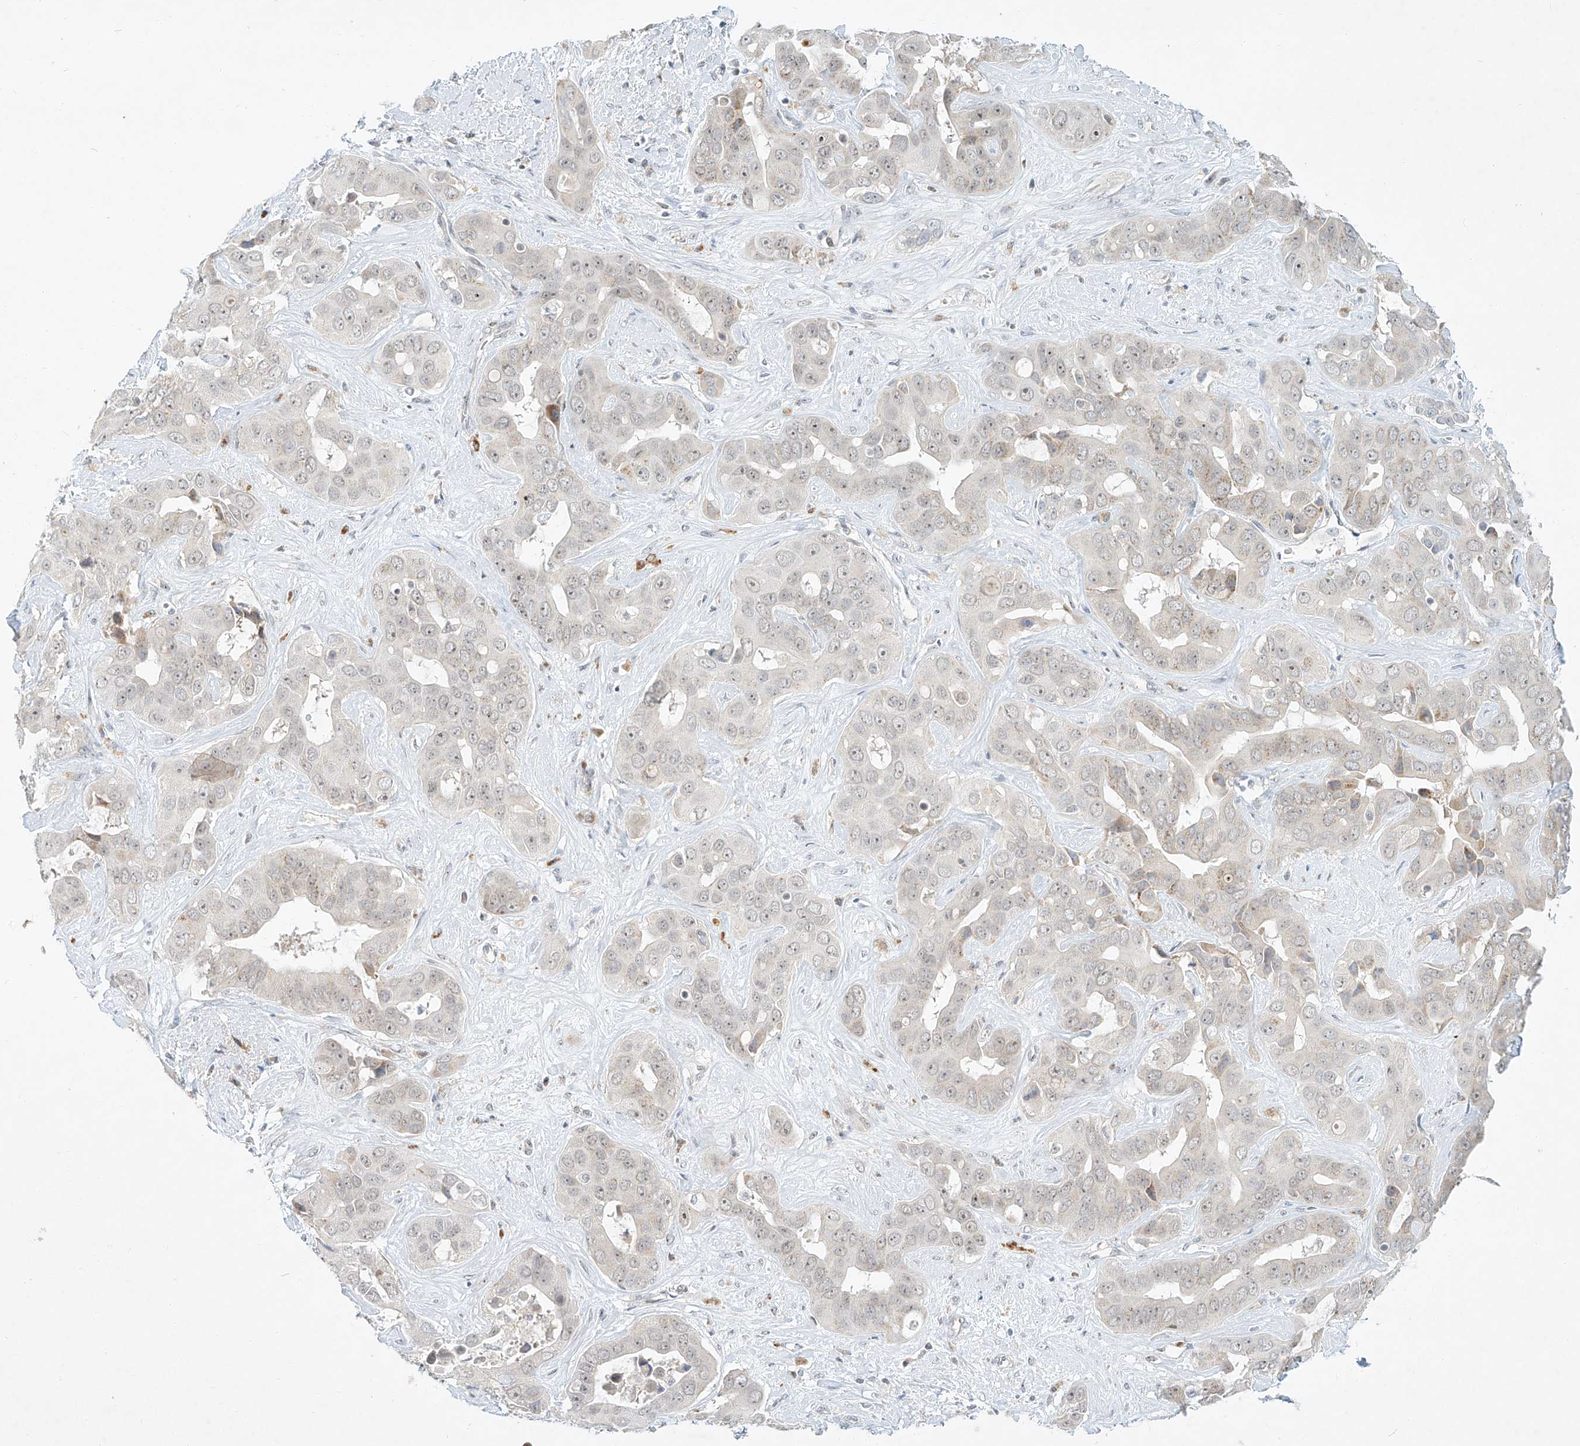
{"staining": {"intensity": "weak", "quantity": "<25%", "location": "cytoplasmic/membranous,nuclear"}, "tissue": "liver cancer", "cell_type": "Tumor cells", "image_type": "cancer", "snomed": [{"axis": "morphology", "description": "Cholangiocarcinoma"}, {"axis": "topography", "description": "Liver"}], "caption": "An IHC micrograph of liver cancer is shown. There is no staining in tumor cells of liver cancer.", "gene": "PAK6", "patient": {"sex": "female", "age": 52}}